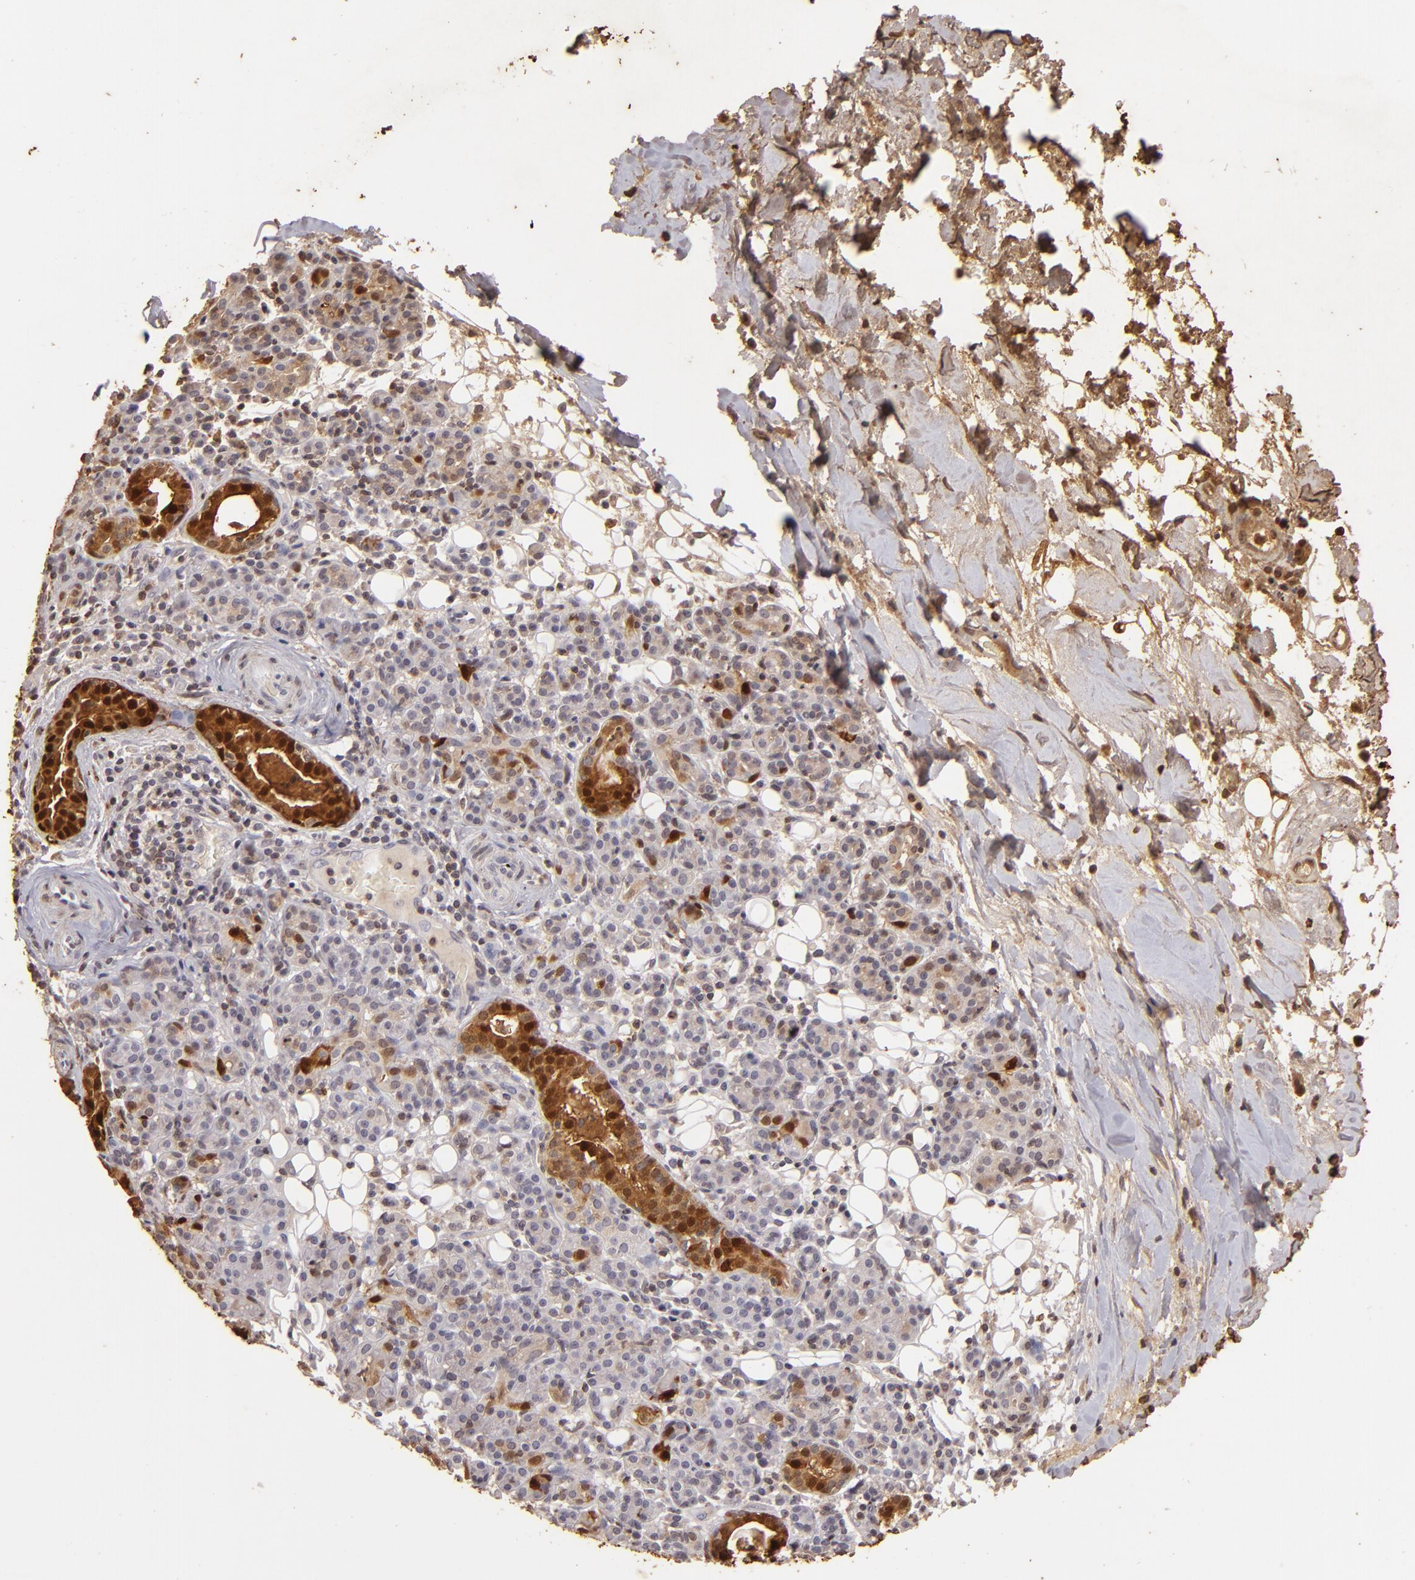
{"staining": {"intensity": "strong", "quantity": ">75%", "location": "cytoplasmic/membranous,nuclear"}, "tissue": "skin cancer", "cell_type": "Tumor cells", "image_type": "cancer", "snomed": [{"axis": "morphology", "description": "Squamous cell carcinoma, NOS"}, {"axis": "topography", "description": "Skin"}], "caption": "Protein staining of skin squamous cell carcinoma tissue exhibits strong cytoplasmic/membranous and nuclear positivity in approximately >75% of tumor cells. The protein of interest is stained brown, and the nuclei are stained in blue (DAB (3,3'-diaminobenzidine) IHC with brightfield microscopy, high magnification).", "gene": "S100A2", "patient": {"sex": "male", "age": 84}}